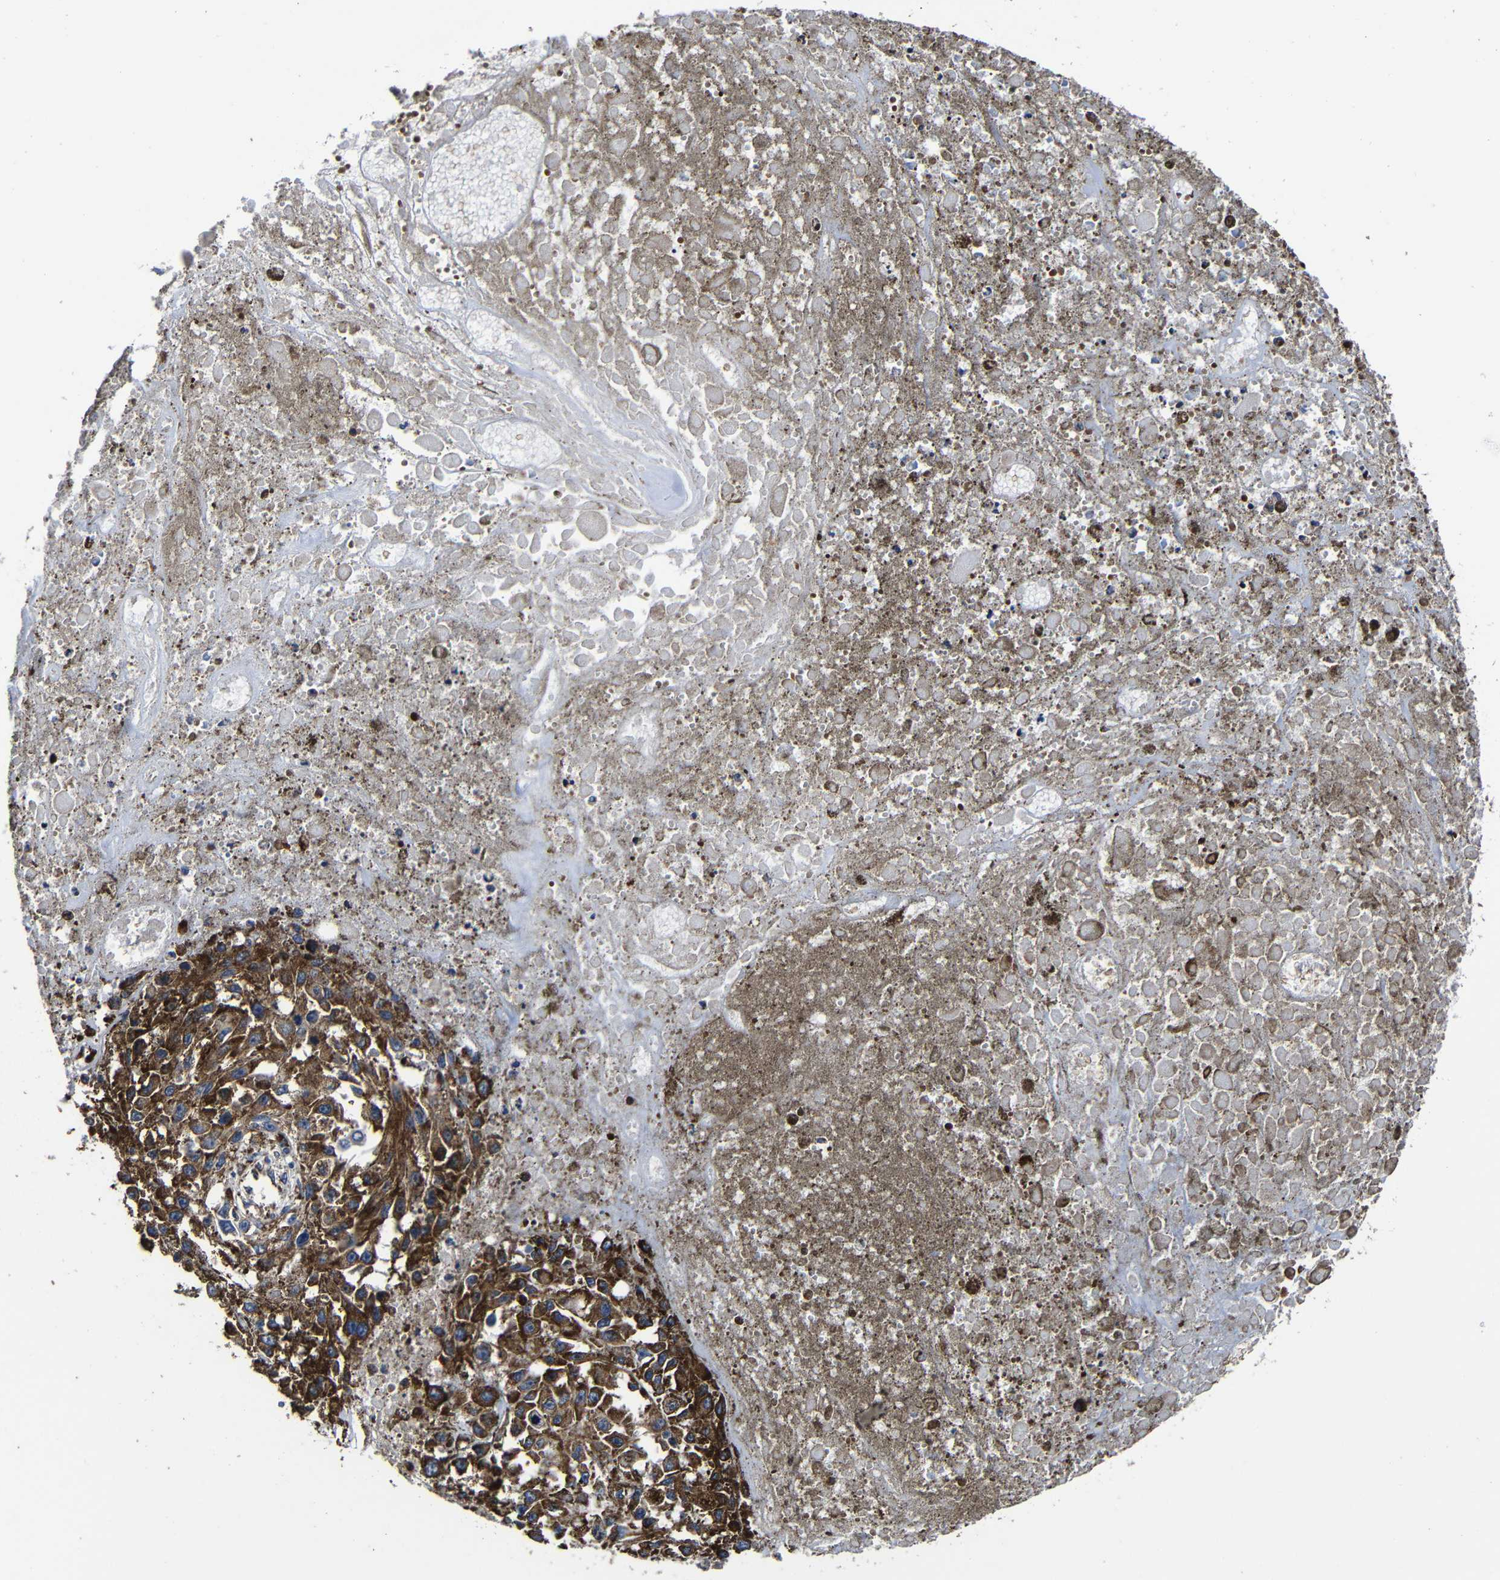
{"staining": {"intensity": "strong", "quantity": ">75%", "location": "cytoplasmic/membranous"}, "tissue": "melanoma", "cell_type": "Tumor cells", "image_type": "cancer", "snomed": [{"axis": "morphology", "description": "Malignant melanoma, Metastatic site"}, {"axis": "topography", "description": "Lymph node"}], "caption": "There is high levels of strong cytoplasmic/membranous positivity in tumor cells of malignant melanoma (metastatic site), as demonstrated by immunohistochemical staining (brown color).", "gene": "SCN9A", "patient": {"sex": "male", "age": 59}}